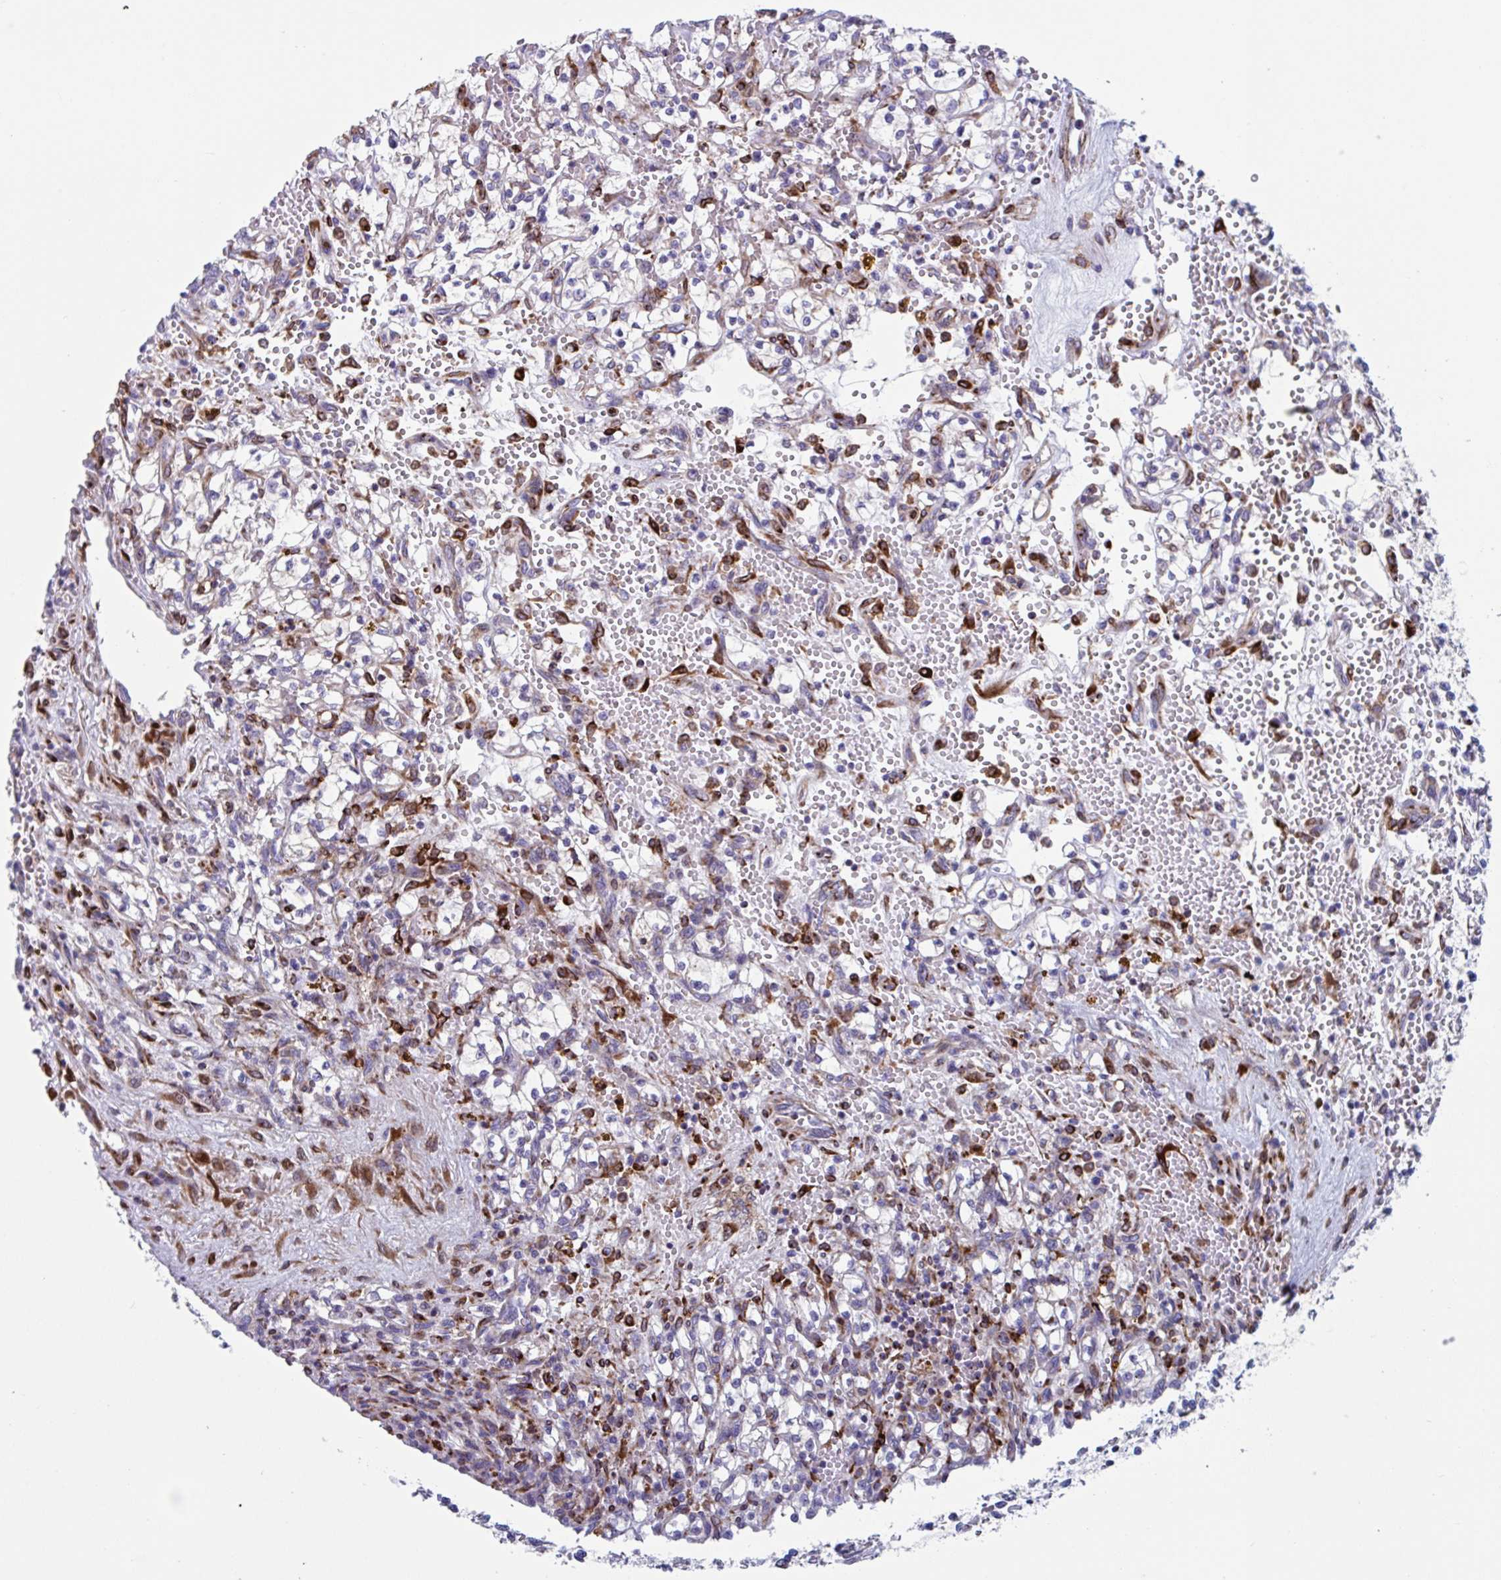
{"staining": {"intensity": "negative", "quantity": "none", "location": "none"}, "tissue": "renal cancer", "cell_type": "Tumor cells", "image_type": "cancer", "snomed": [{"axis": "morphology", "description": "Adenocarcinoma, NOS"}, {"axis": "topography", "description": "Kidney"}], "caption": "Immunohistochemical staining of renal adenocarcinoma displays no significant expression in tumor cells. (Stains: DAB (3,3'-diaminobenzidine) immunohistochemistry with hematoxylin counter stain, Microscopy: brightfield microscopy at high magnification).", "gene": "RFK", "patient": {"sex": "female", "age": 64}}